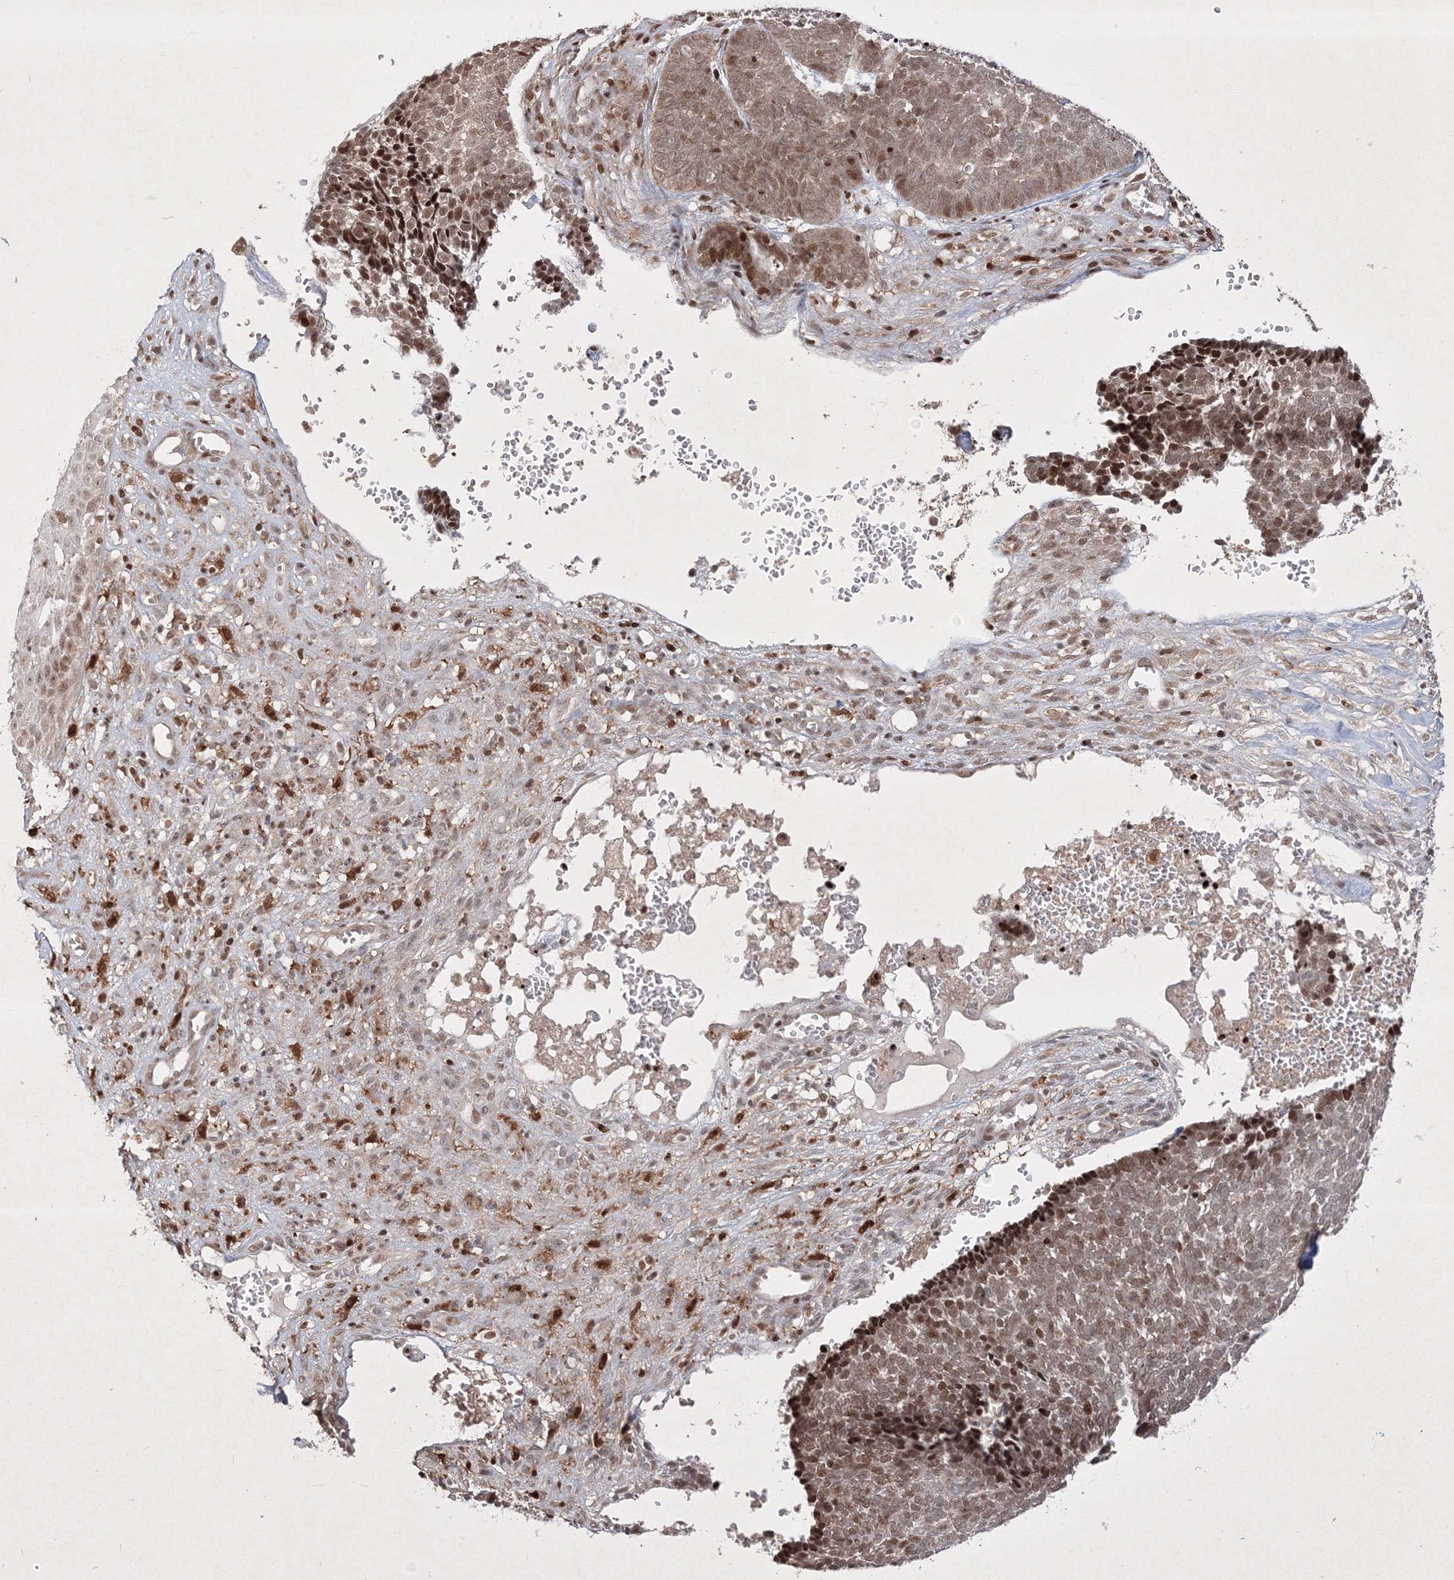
{"staining": {"intensity": "moderate", "quantity": "25%-75%", "location": "nuclear"}, "tissue": "skin cancer", "cell_type": "Tumor cells", "image_type": "cancer", "snomed": [{"axis": "morphology", "description": "Basal cell carcinoma"}, {"axis": "topography", "description": "Skin"}], "caption": "The immunohistochemical stain highlights moderate nuclear expression in tumor cells of skin basal cell carcinoma tissue.", "gene": "TAB1", "patient": {"sex": "male", "age": 84}}